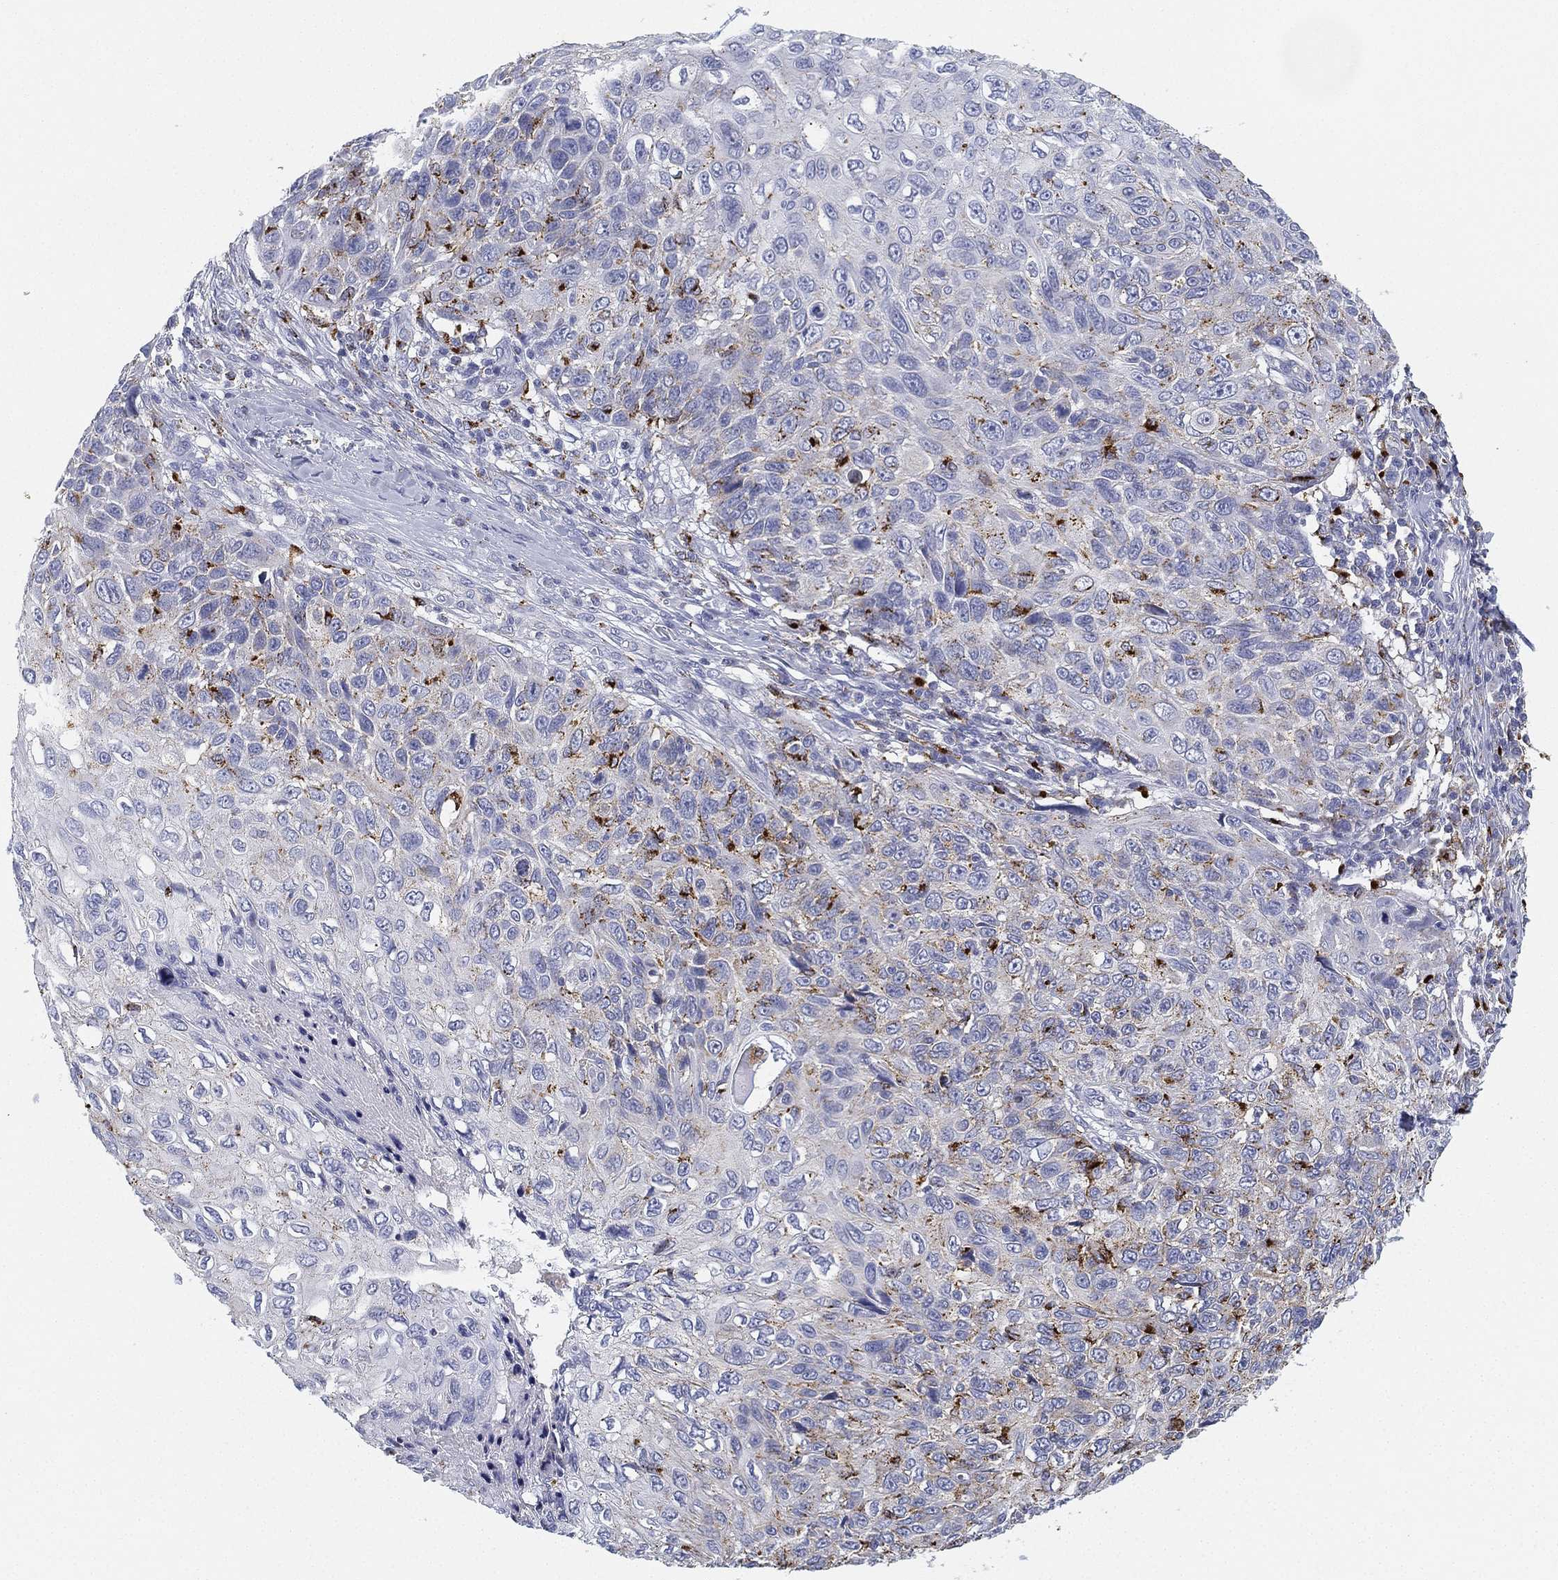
{"staining": {"intensity": "strong", "quantity": "<25%", "location": "cytoplasmic/membranous"}, "tissue": "skin cancer", "cell_type": "Tumor cells", "image_type": "cancer", "snomed": [{"axis": "morphology", "description": "Squamous cell carcinoma, NOS"}, {"axis": "topography", "description": "Skin"}], "caption": "A high-resolution image shows IHC staining of skin squamous cell carcinoma, which demonstrates strong cytoplasmic/membranous staining in approximately <25% of tumor cells. (IHC, brightfield microscopy, high magnification).", "gene": "NPC2", "patient": {"sex": "male", "age": 92}}